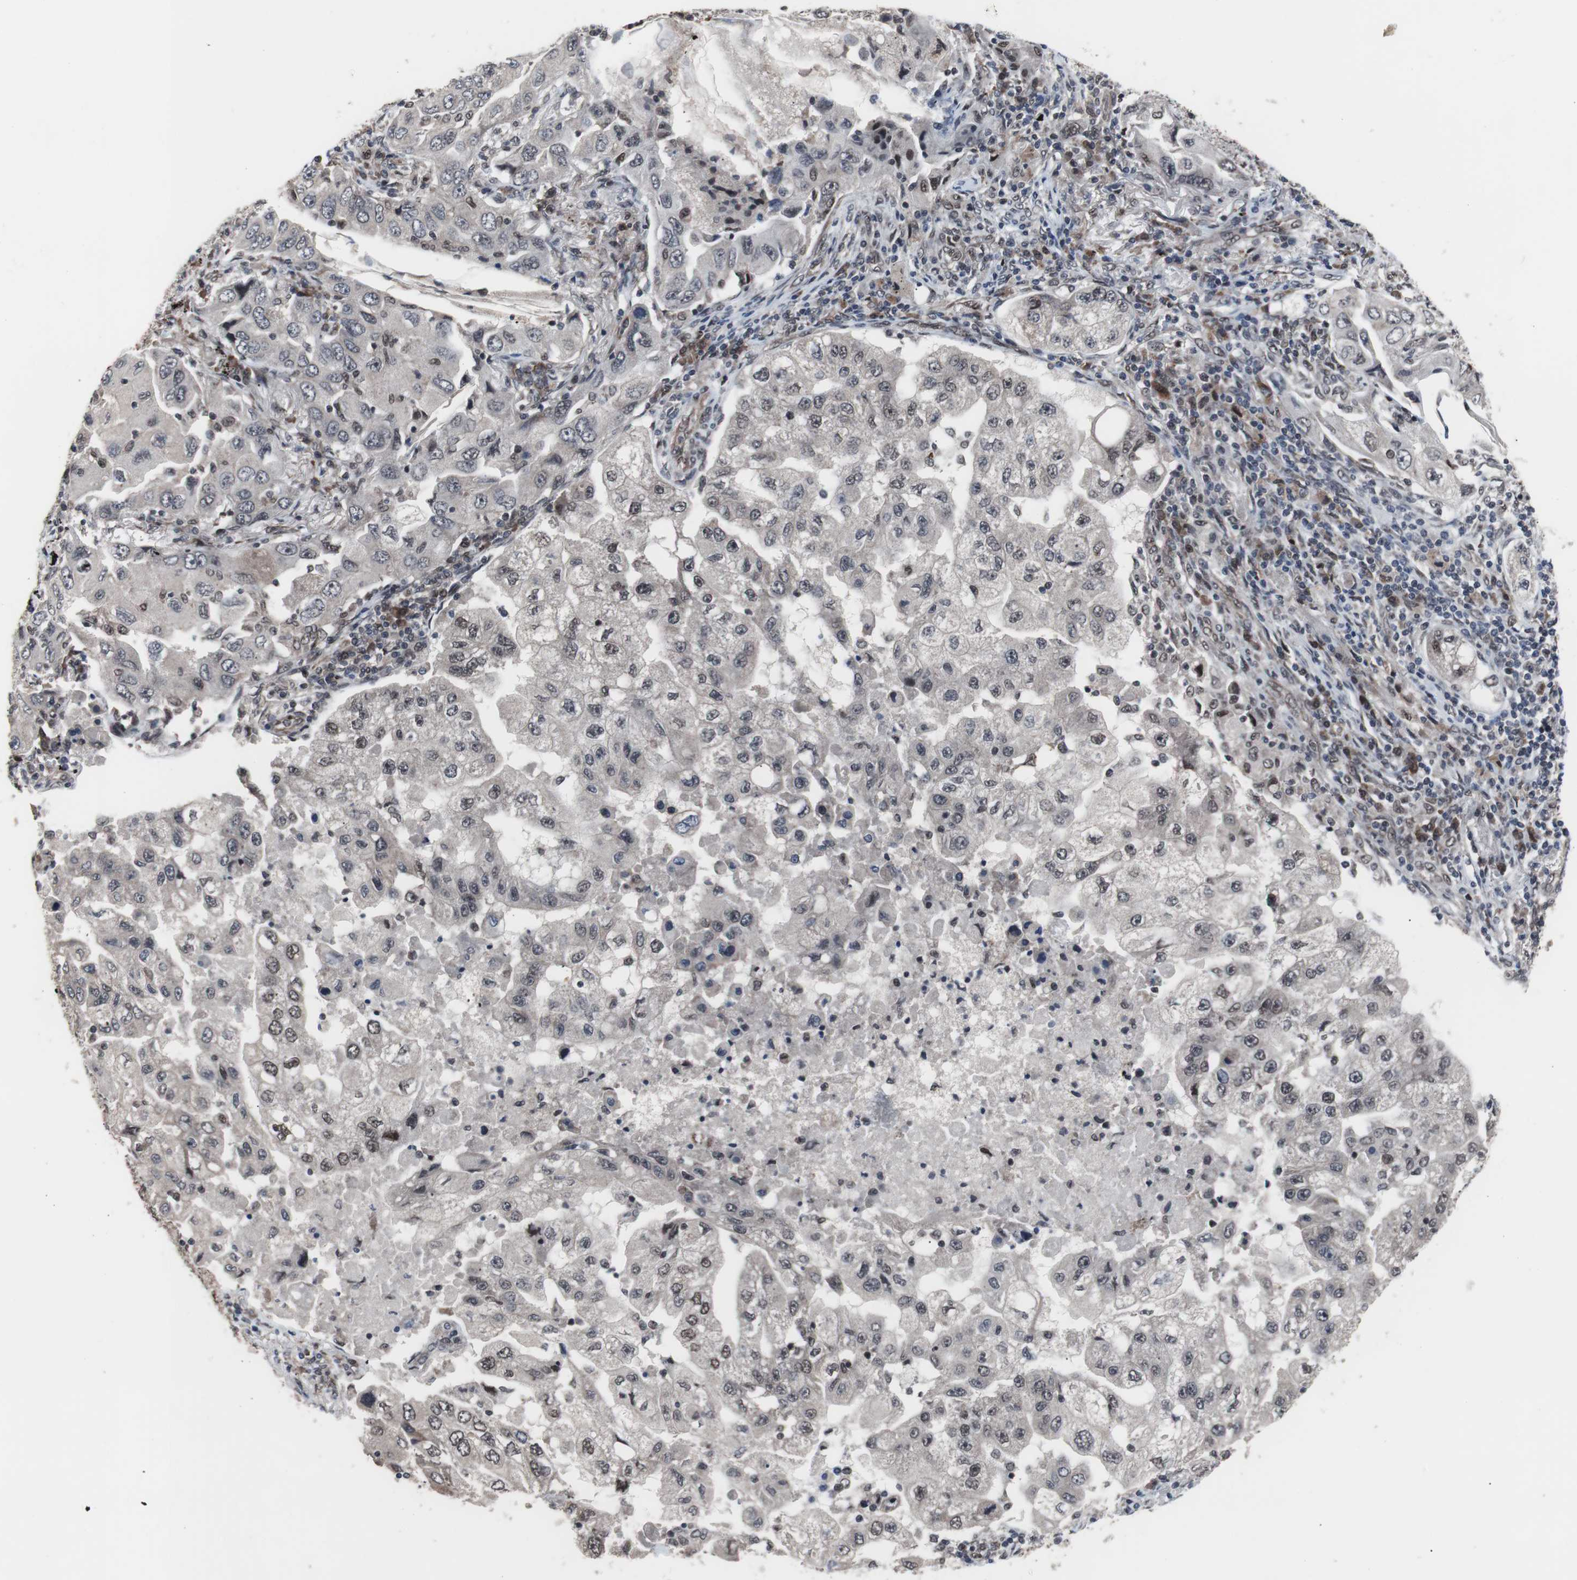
{"staining": {"intensity": "weak", "quantity": "25%-75%", "location": "cytoplasmic/membranous,nuclear"}, "tissue": "lung cancer", "cell_type": "Tumor cells", "image_type": "cancer", "snomed": [{"axis": "morphology", "description": "Adenocarcinoma, NOS"}, {"axis": "topography", "description": "Lung"}], "caption": "An IHC photomicrograph of tumor tissue is shown. Protein staining in brown shows weak cytoplasmic/membranous and nuclear positivity in lung cancer (adenocarcinoma) within tumor cells.", "gene": "GTF2F2", "patient": {"sex": "female", "age": 65}}